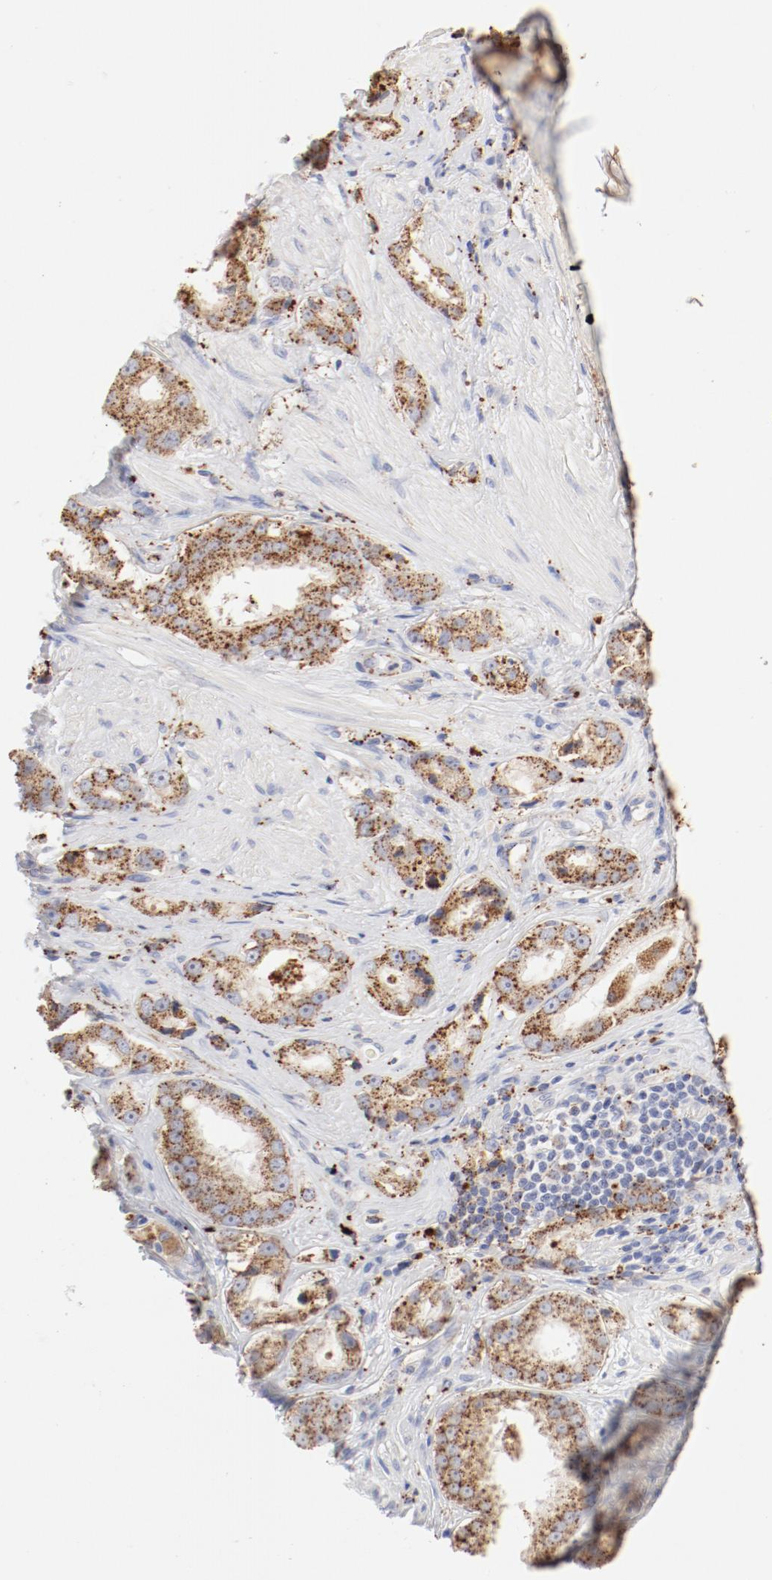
{"staining": {"intensity": "moderate", "quantity": ">75%", "location": "cytoplasmic/membranous"}, "tissue": "prostate cancer", "cell_type": "Tumor cells", "image_type": "cancer", "snomed": [{"axis": "morphology", "description": "Adenocarcinoma, Medium grade"}, {"axis": "topography", "description": "Prostate"}], "caption": "This is an image of immunohistochemistry staining of prostate cancer (medium-grade adenocarcinoma), which shows moderate positivity in the cytoplasmic/membranous of tumor cells.", "gene": "CTSH", "patient": {"sex": "male", "age": 53}}